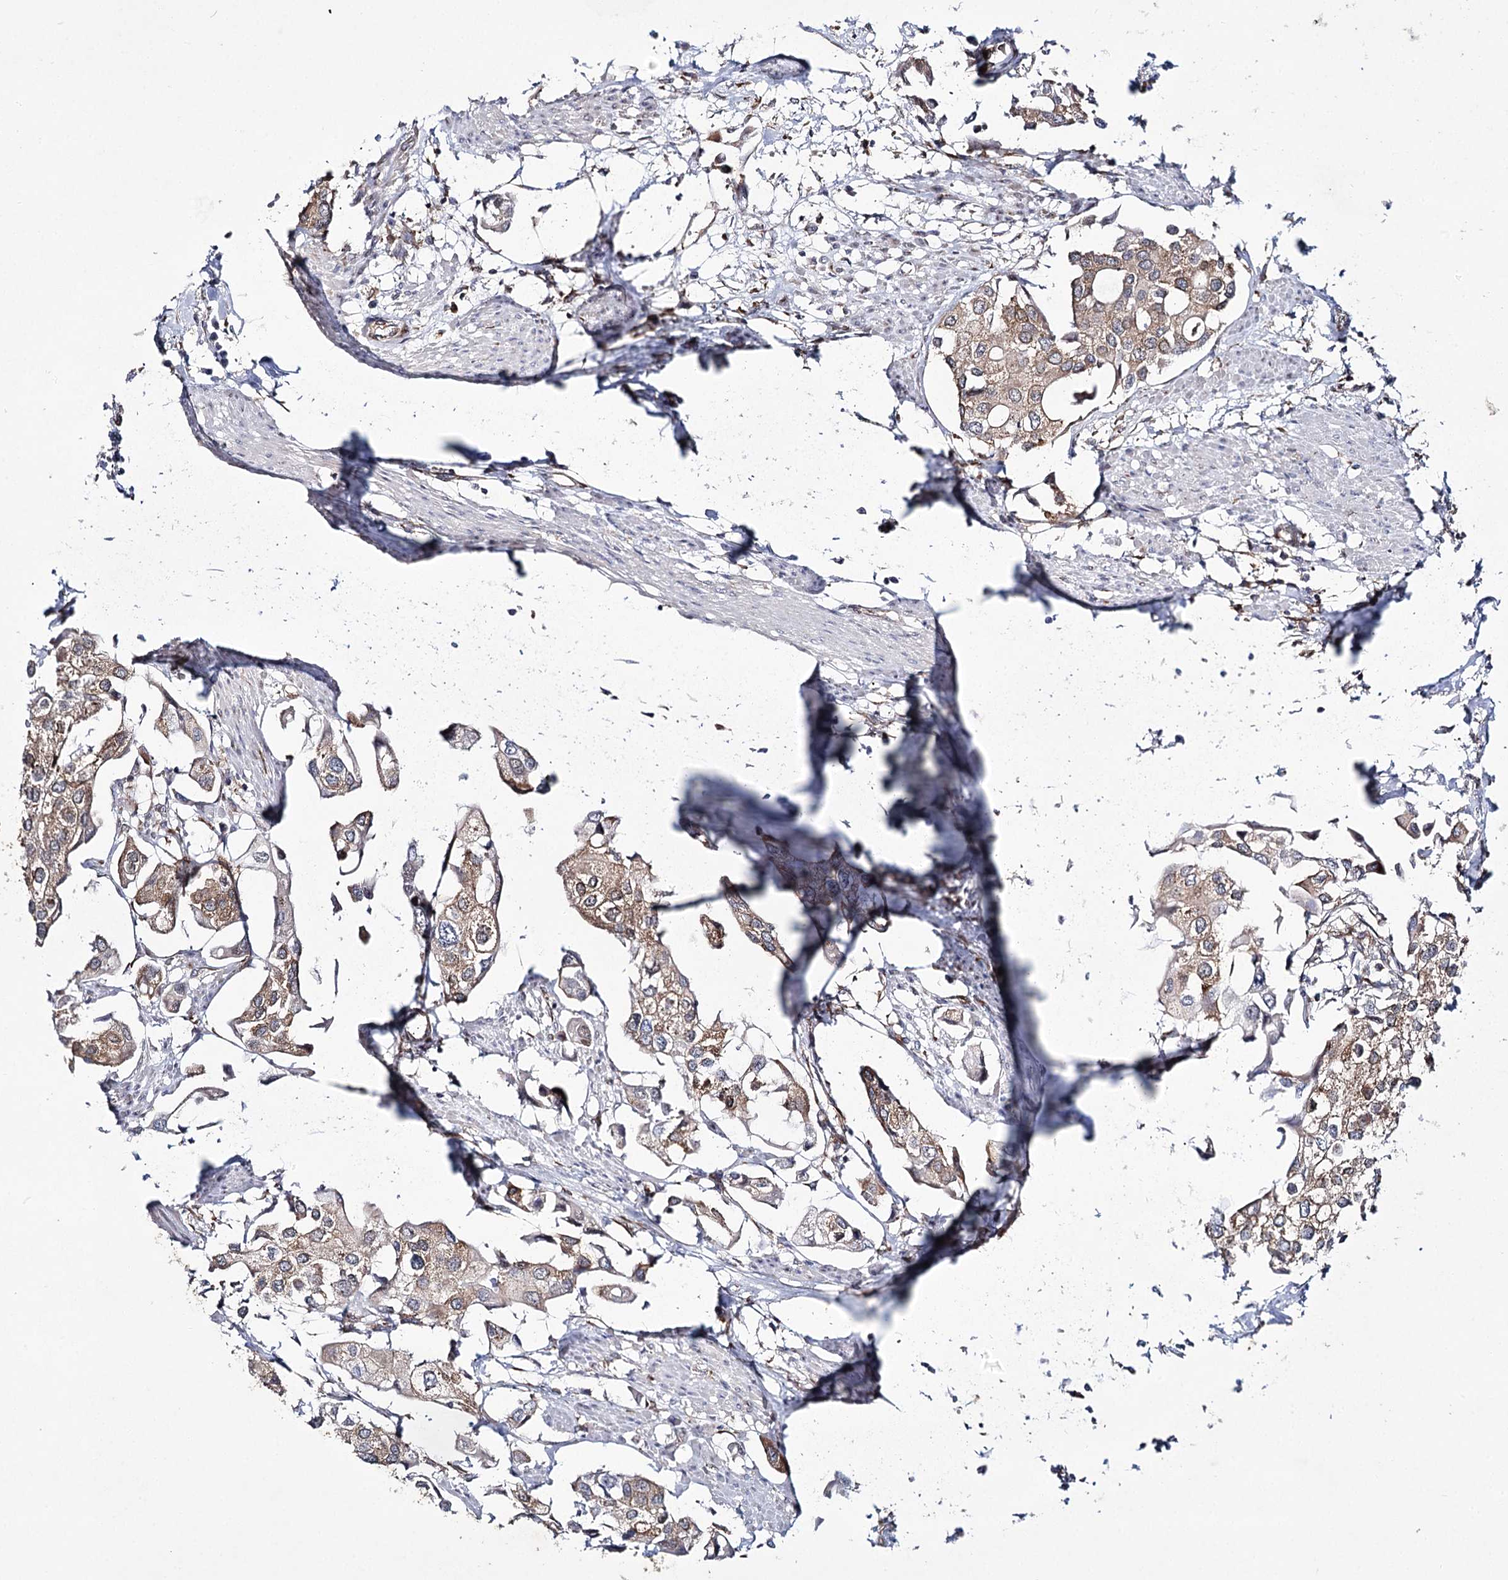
{"staining": {"intensity": "weak", "quantity": ">75%", "location": "cytoplasmic/membranous"}, "tissue": "urothelial cancer", "cell_type": "Tumor cells", "image_type": "cancer", "snomed": [{"axis": "morphology", "description": "Urothelial carcinoma, High grade"}, {"axis": "topography", "description": "Urinary bladder"}], "caption": "The immunohistochemical stain shows weak cytoplasmic/membranous positivity in tumor cells of high-grade urothelial carcinoma tissue.", "gene": "VWA2", "patient": {"sex": "male", "age": 64}}